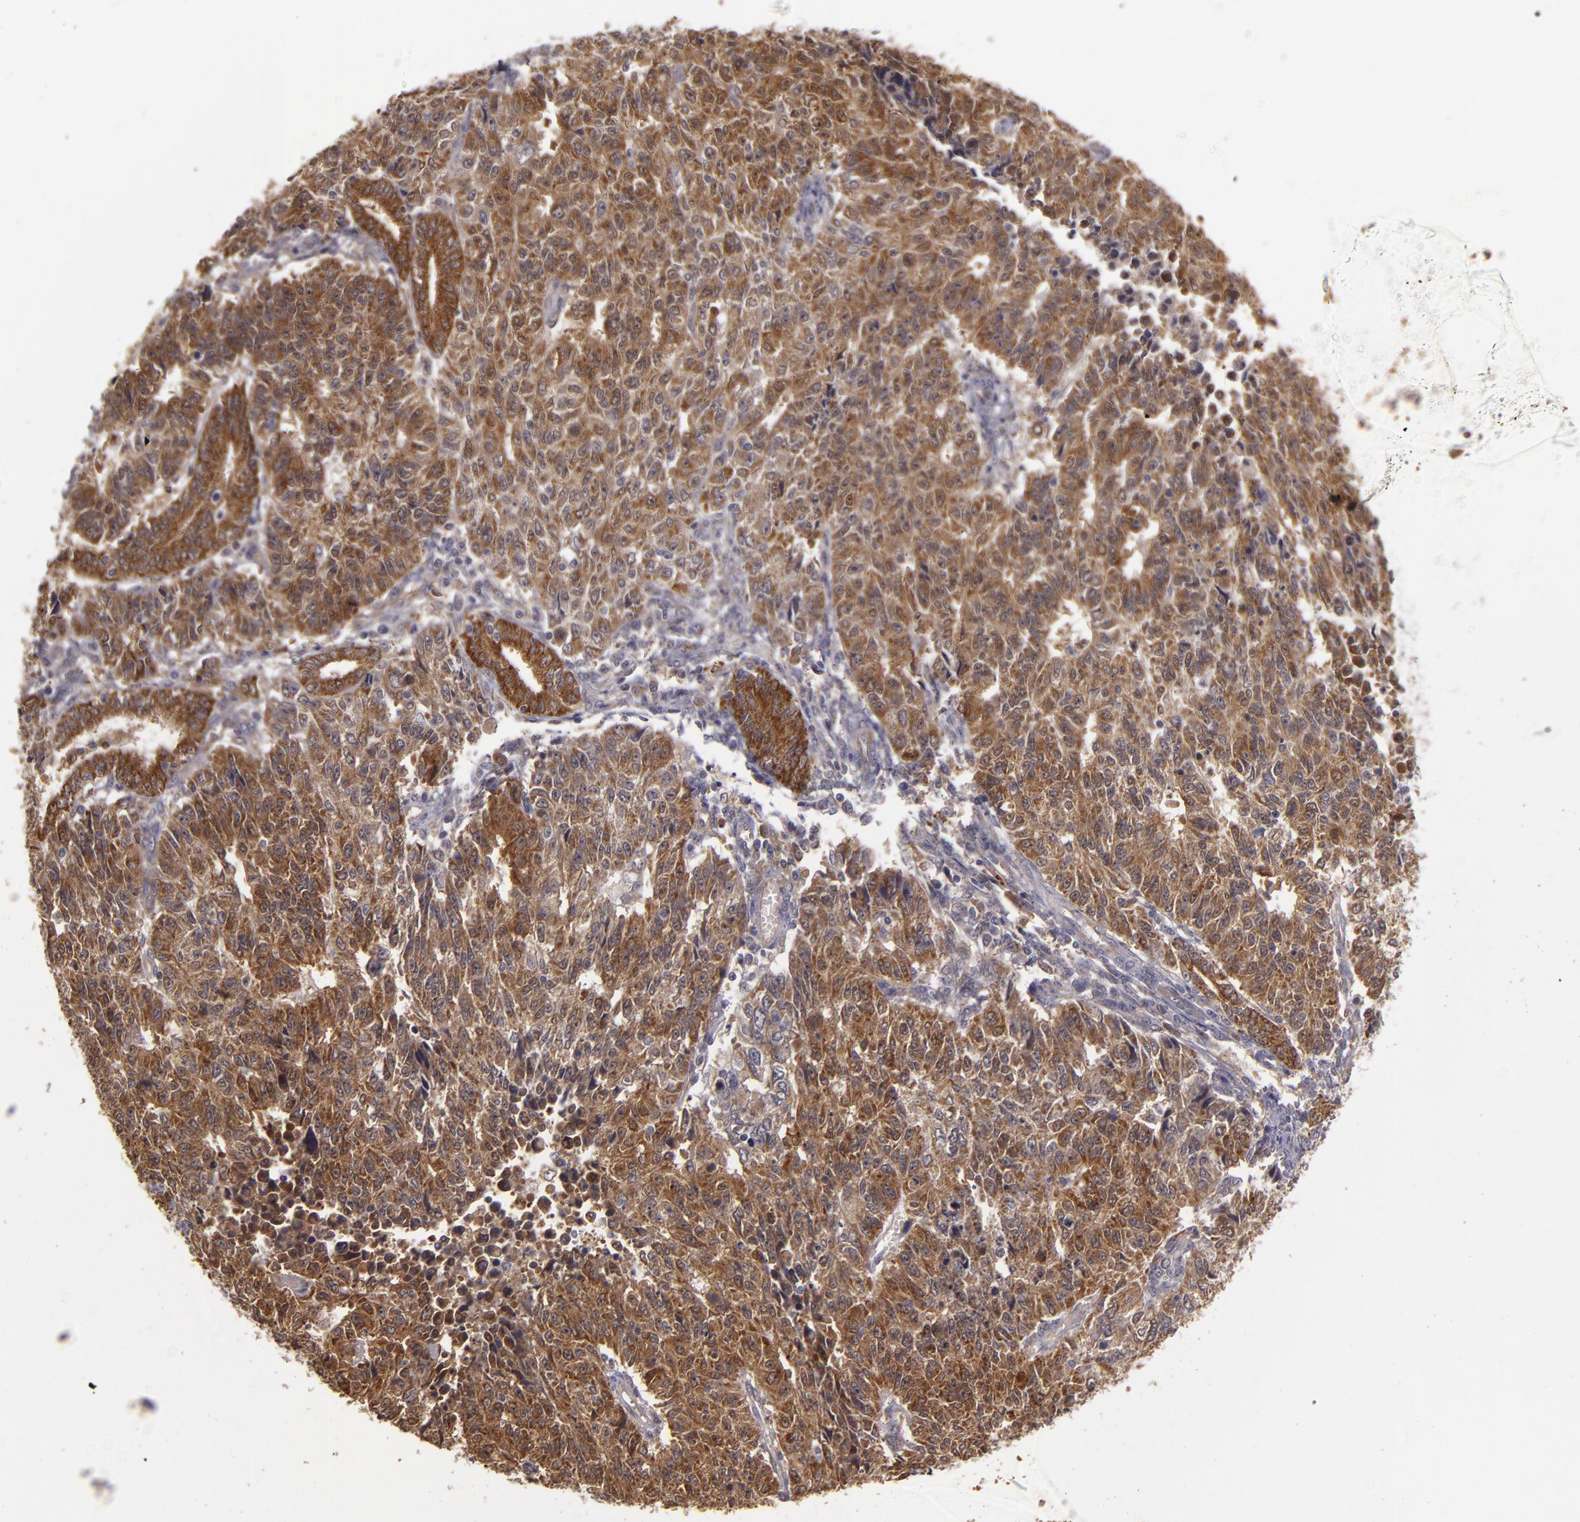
{"staining": {"intensity": "moderate", "quantity": "25%-75%", "location": "cytoplasmic/membranous"}, "tissue": "endometrial cancer", "cell_type": "Tumor cells", "image_type": "cancer", "snomed": [{"axis": "morphology", "description": "Adenocarcinoma, NOS"}, {"axis": "topography", "description": "Endometrium"}], "caption": "Human endometrial cancer stained with a brown dye demonstrates moderate cytoplasmic/membranous positive positivity in about 25%-75% of tumor cells.", "gene": "FHIT", "patient": {"sex": "female", "age": 42}}